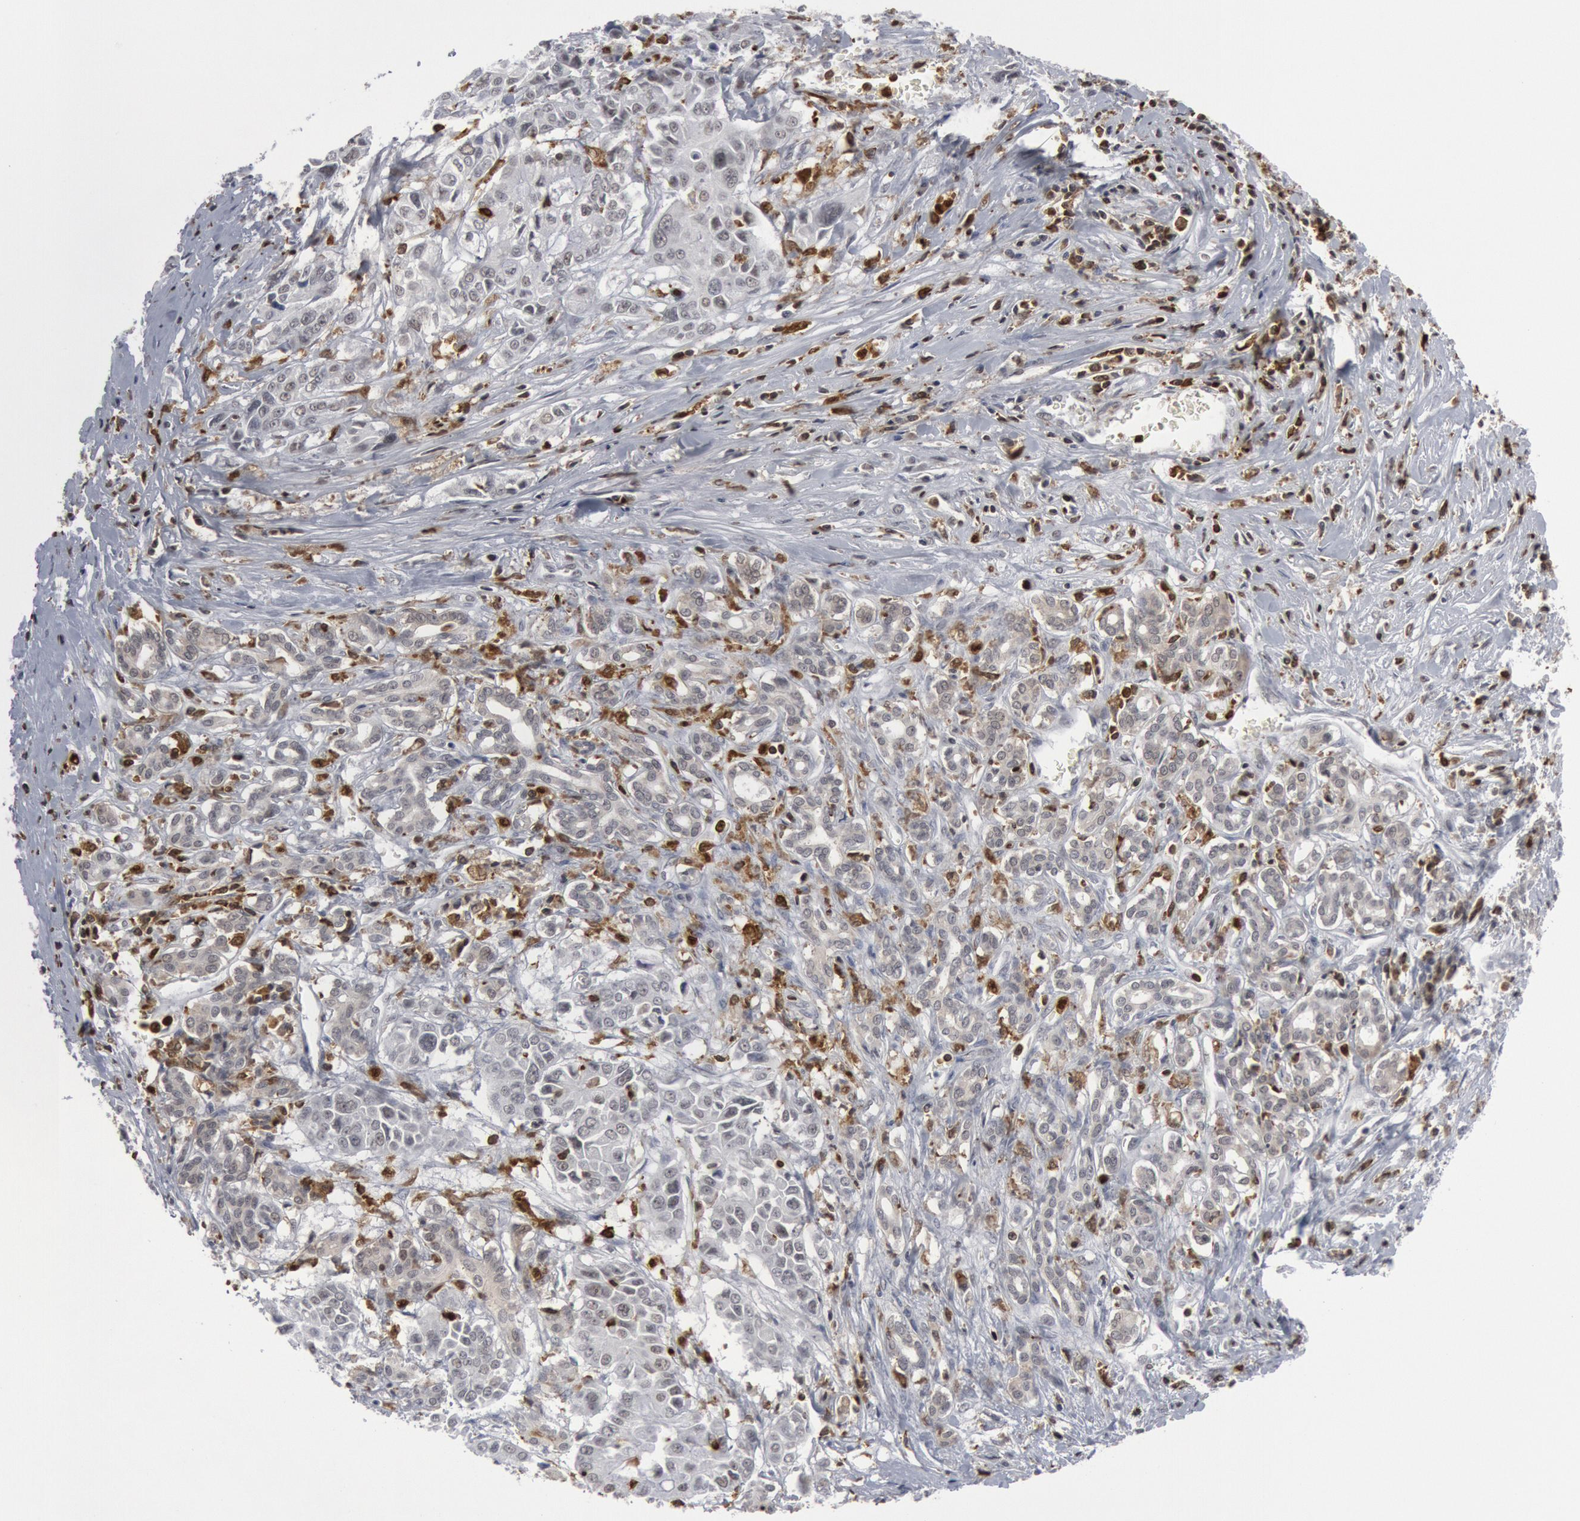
{"staining": {"intensity": "negative", "quantity": "none", "location": "none"}, "tissue": "pancreatic cancer", "cell_type": "Tumor cells", "image_type": "cancer", "snomed": [{"axis": "morphology", "description": "Adenocarcinoma, NOS"}, {"axis": "topography", "description": "Pancreas"}], "caption": "This is an immunohistochemistry (IHC) photomicrograph of human pancreatic cancer (adenocarcinoma). There is no expression in tumor cells.", "gene": "PTPN6", "patient": {"sex": "female", "age": 52}}